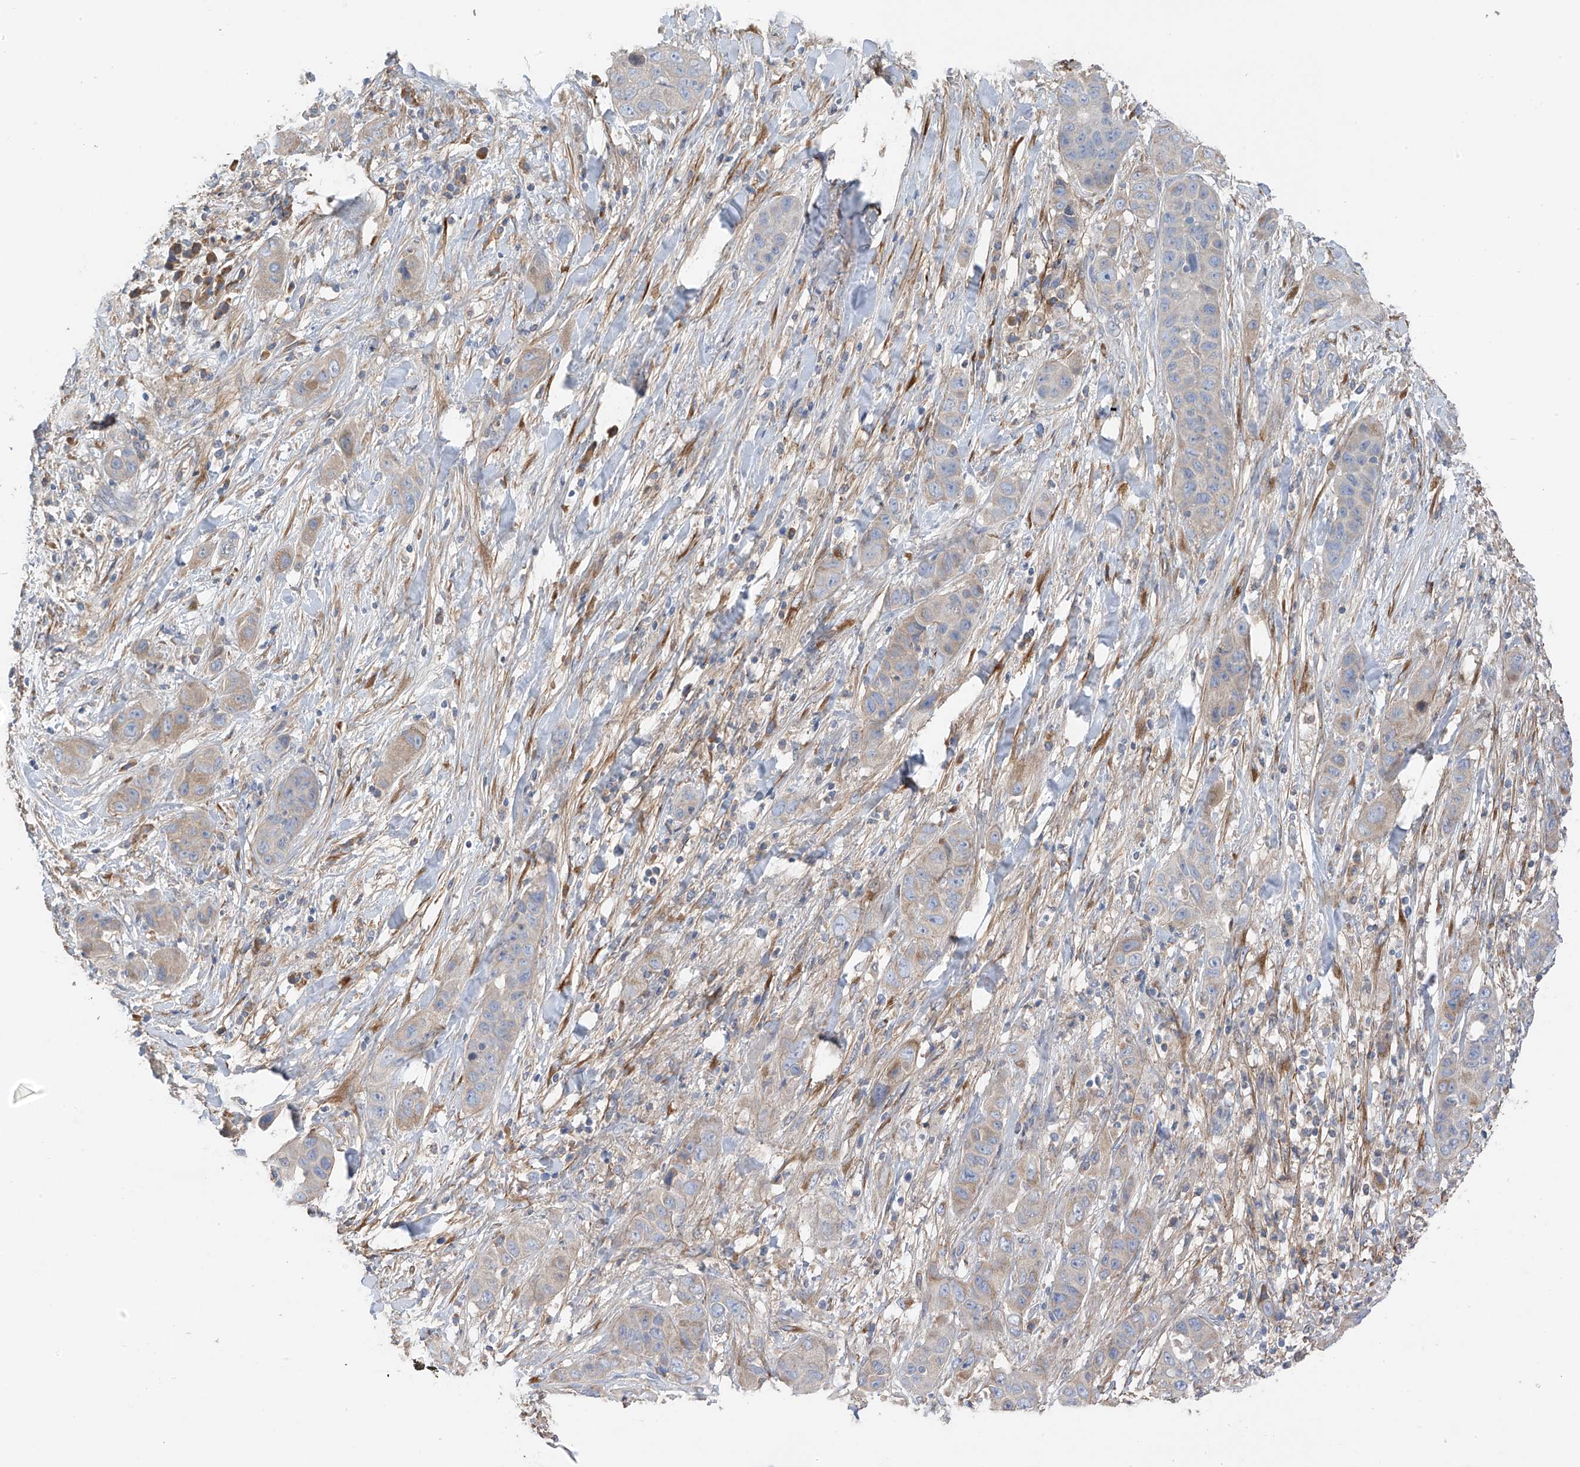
{"staining": {"intensity": "weak", "quantity": "<25%", "location": "cytoplasmic/membranous"}, "tissue": "liver cancer", "cell_type": "Tumor cells", "image_type": "cancer", "snomed": [{"axis": "morphology", "description": "Cholangiocarcinoma"}, {"axis": "topography", "description": "Liver"}], "caption": "A high-resolution image shows immunohistochemistry (IHC) staining of cholangiocarcinoma (liver), which displays no significant positivity in tumor cells.", "gene": "GALNTL6", "patient": {"sex": "female", "age": 52}}